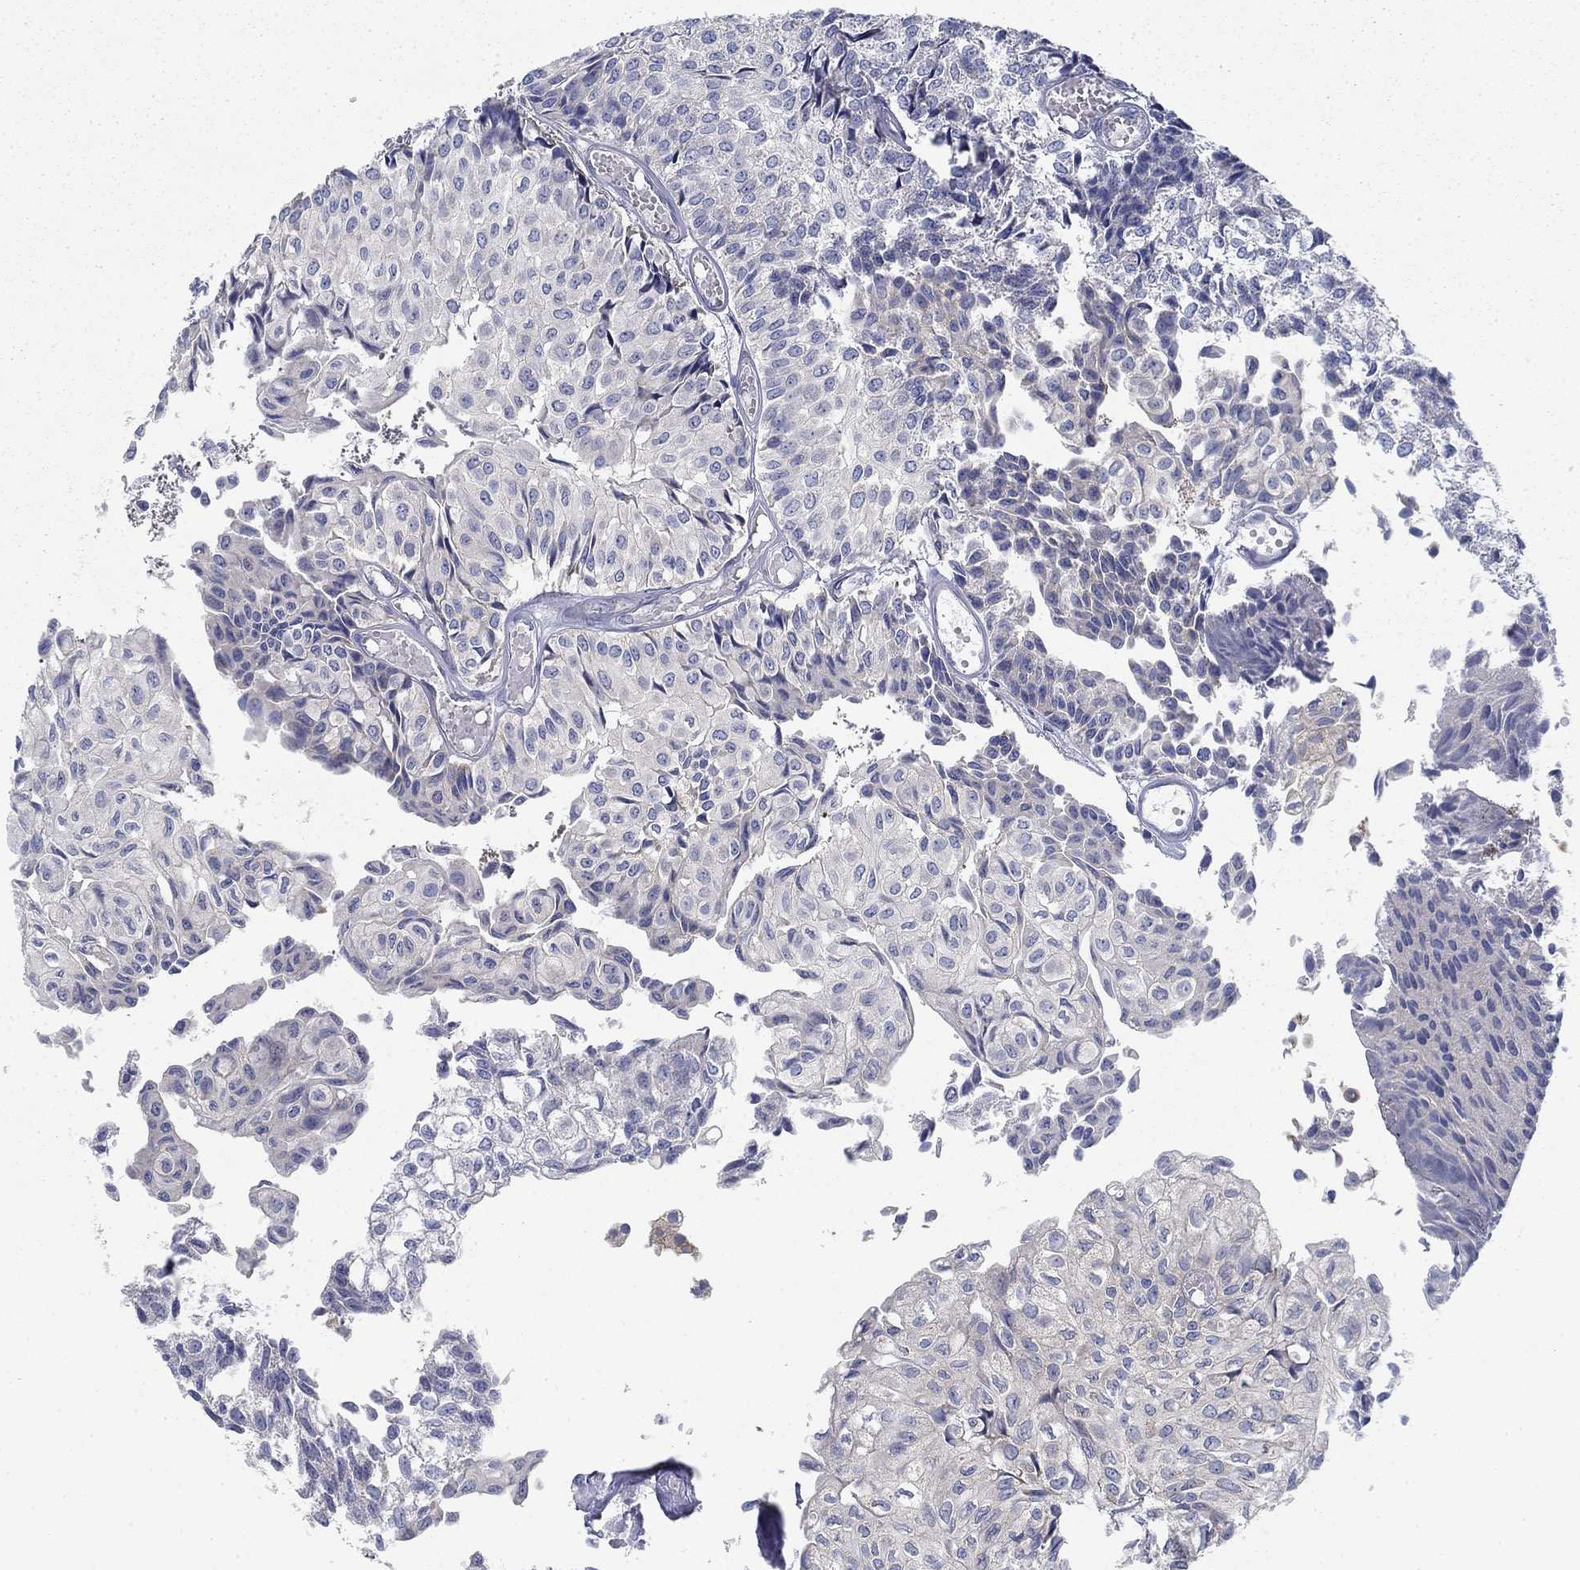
{"staining": {"intensity": "negative", "quantity": "none", "location": "none"}, "tissue": "urothelial cancer", "cell_type": "Tumor cells", "image_type": "cancer", "snomed": [{"axis": "morphology", "description": "Urothelial carcinoma, Low grade"}, {"axis": "topography", "description": "Urinary bladder"}], "caption": "Immunohistochemistry photomicrograph of human urothelial carcinoma (low-grade) stained for a protein (brown), which shows no positivity in tumor cells.", "gene": "FXR1", "patient": {"sex": "male", "age": 89}}